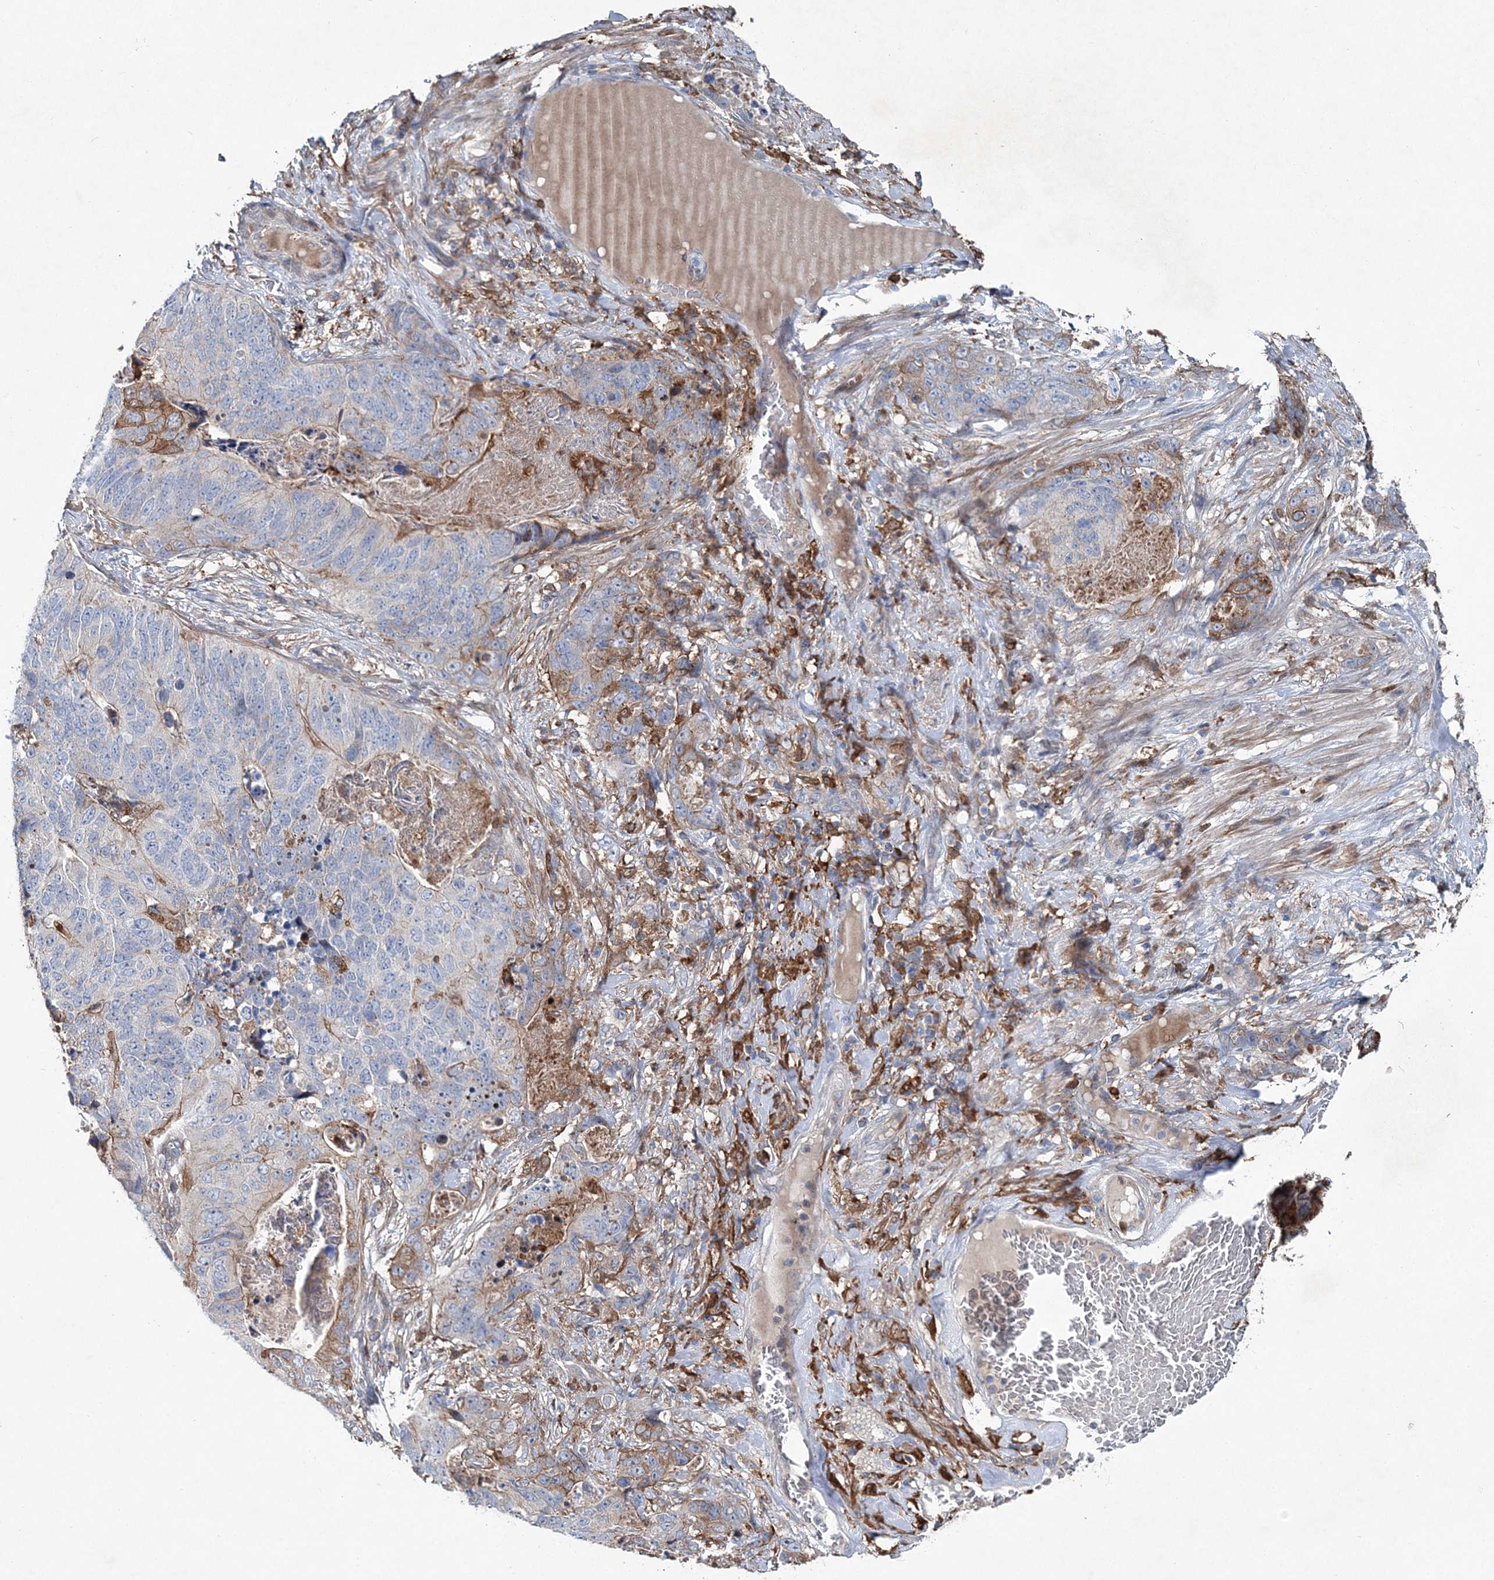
{"staining": {"intensity": "moderate", "quantity": "<25%", "location": "cytoplasmic/membranous"}, "tissue": "stomach cancer", "cell_type": "Tumor cells", "image_type": "cancer", "snomed": [{"axis": "morphology", "description": "Normal tissue, NOS"}, {"axis": "morphology", "description": "Adenocarcinoma, NOS"}, {"axis": "topography", "description": "Stomach"}], "caption": "Immunohistochemistry histopathology image of human stomach adenocarcinoma stained for a protein (brown), which displays low levels of moderate cytoplasmic/membranous expression in about <25% of tumor cells.", "gene": "SPOPL", "patient": {"sex": "female", "age": 89}}